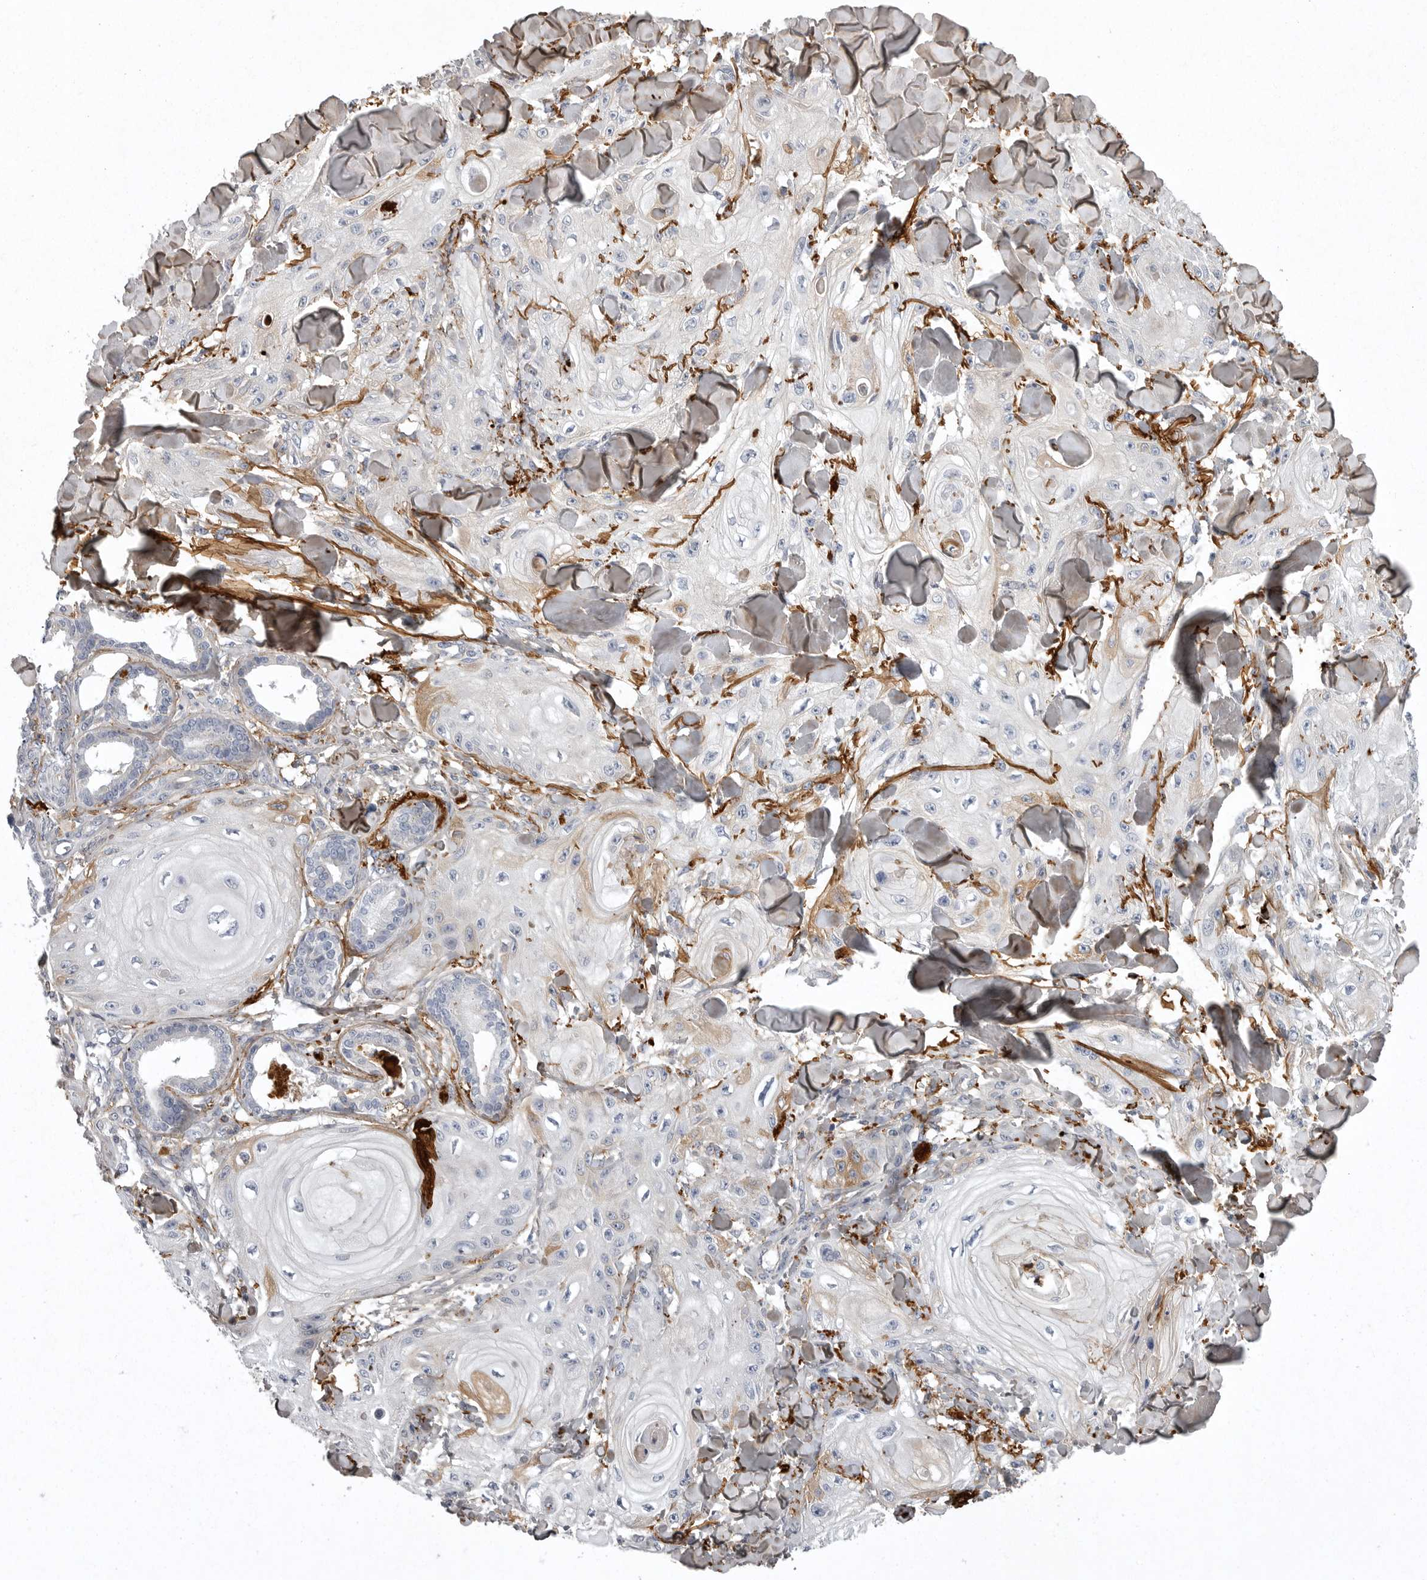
{"staining": {"intensity": "negative", "quantity": "none", "location": "none"}, "tissue": "skin cancer", "cell_type": "Tumor cells", "image_type": "cancer", "snomed": [{"axis": "morphology", "description": "Squamous cell carcinoma, NOS"}, {"axis": "topography", "description": "Skin"}], "caption": "High magnification brightfield microscopy of squamous cell carcinoma (skin) stained with DAB (brown) and counterstained with hematoxylin (blue): tumor cells show no significant expression. The staining is performed using DAB (3,3'-diaminobenzidine) brown chromogen with nuclei counter-stained in using hematoxylin.", "gene": "CRP", "patient": {"sex": "male", "age": 74}}